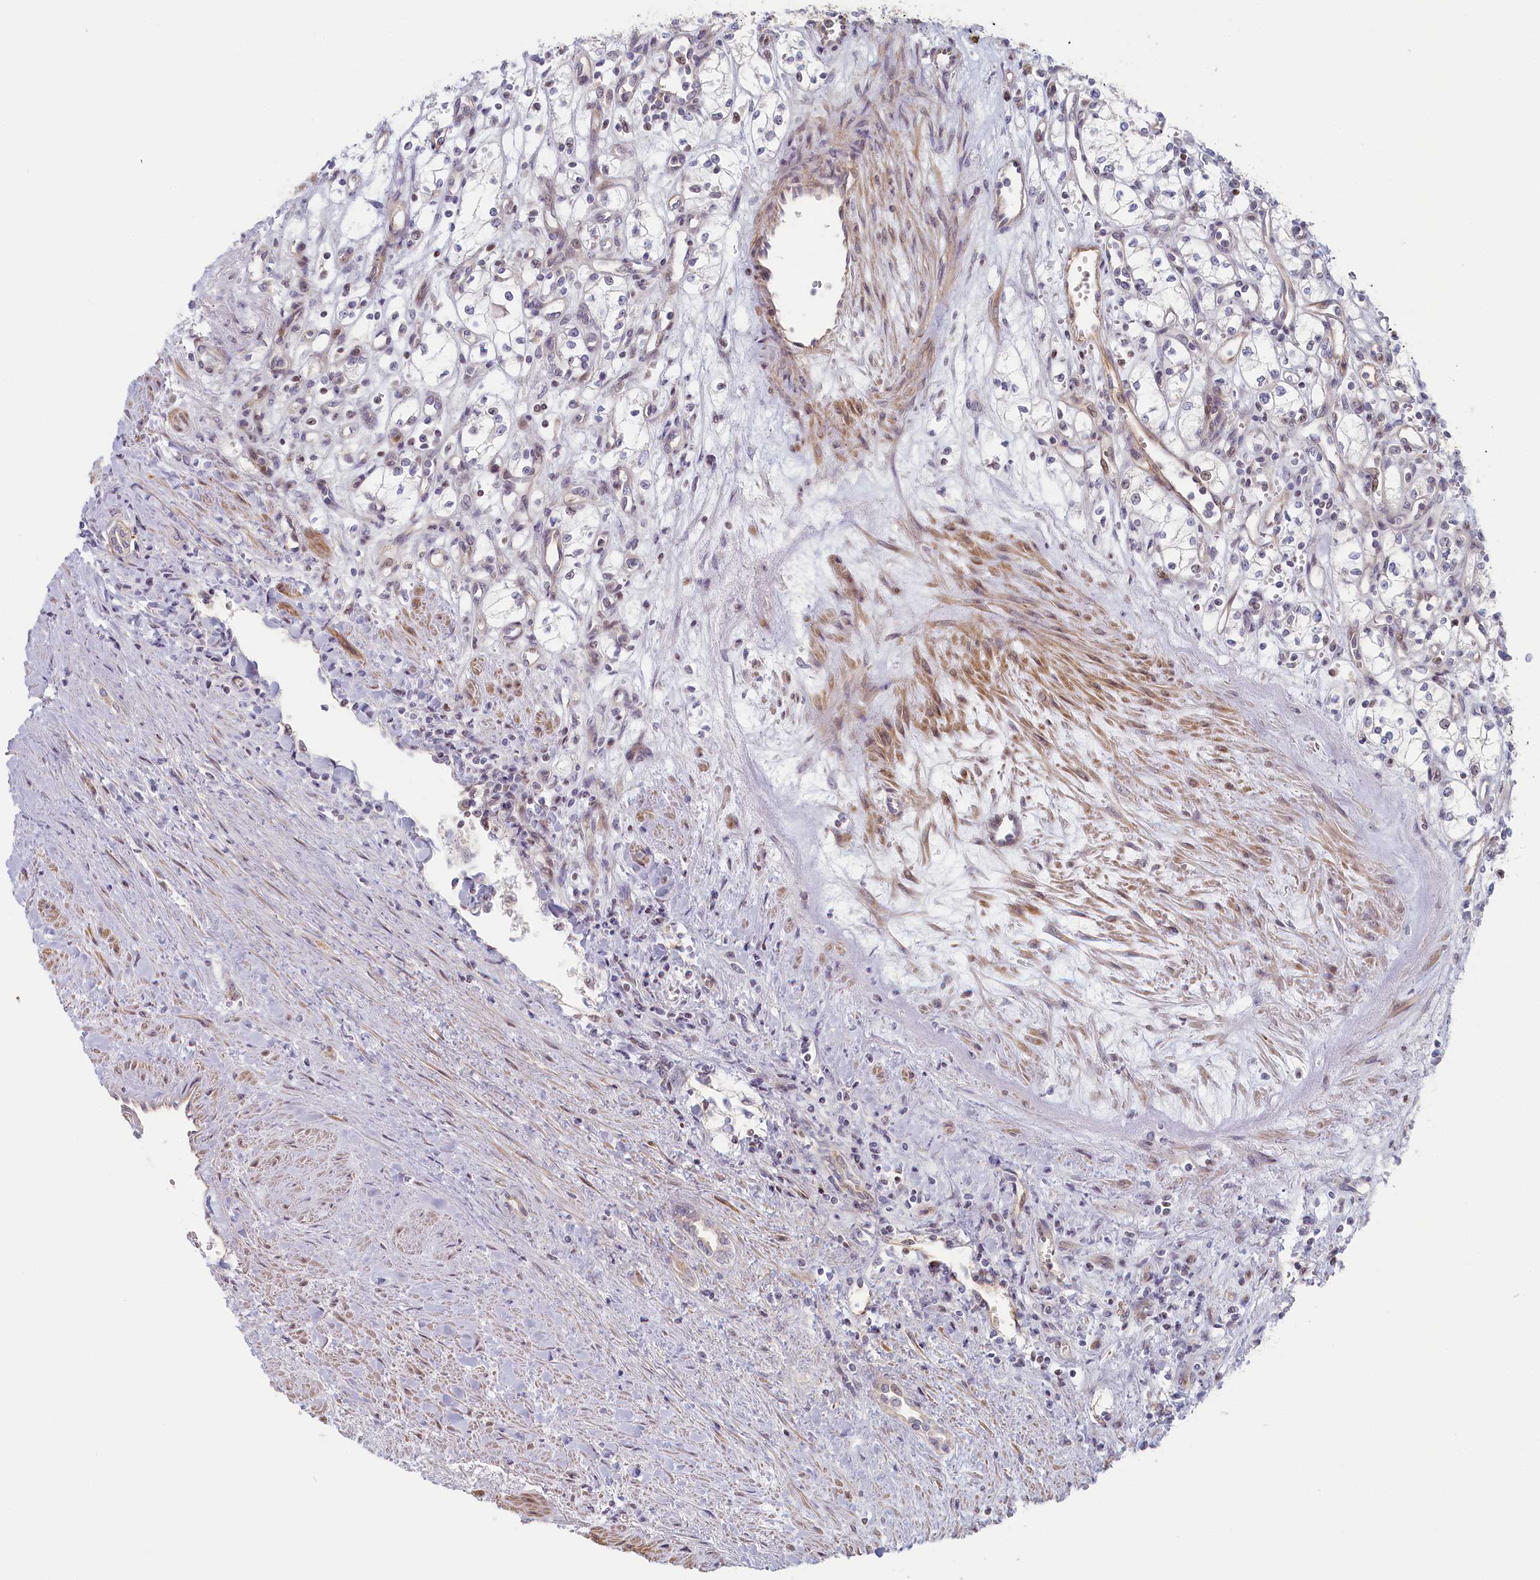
{"staining": {"intensity": "negative", "quantity": "none", "location": "none"}, "tissue": "renal cancer", "cell_type": "Tumor cells", "image_type": "cancer", "snomed": [{"axis": "morphology", "description": "Adenocarcinoma, NOS"}, {"axis": "topography", "description": "Kidney"}], "caption": "Immunohistochemistry micrograph of human renal cancer stained for a protein (brown), which displays no expression in tumor cells.", "gene": "INTS4", "patient": {"sex": "male", "age": 59}}